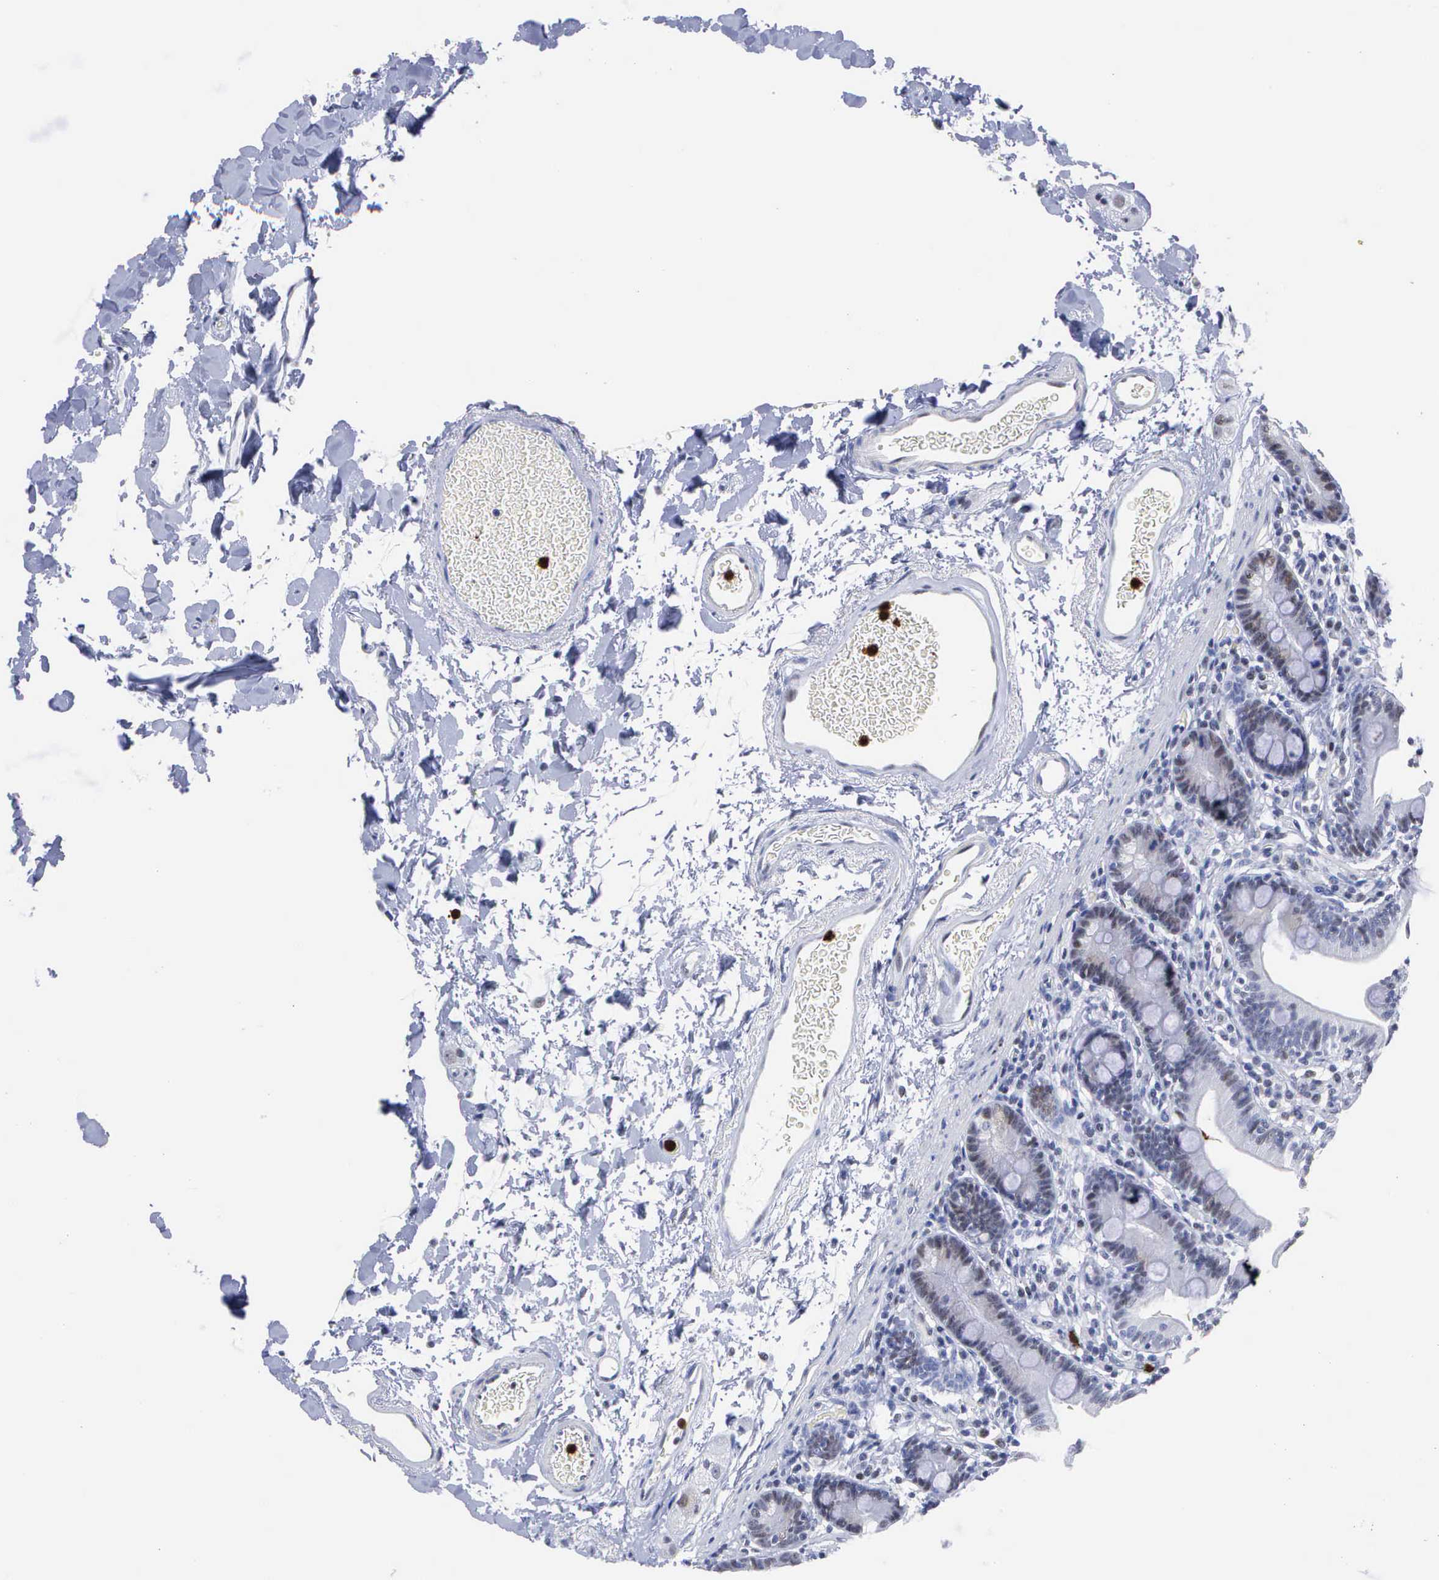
{"staining": {"intensity": "negative", "quantity": "none", "location": "none"}, "tissue": "duodenum", "cell_type": "Glandular cells", "image_type": "normal", "snomed": [{"axis": "morphology", "description": "Normal tissue, NOS"}, {"axis": "topography", "description": "Duodenum"}], "caption": "A photomicrograph of duodenum stained for a protein shows no brown staining in glandular cells. (DAB immunohistochemistry (IHC) with hematoxylin counter stain).", "gene": "SPIN3", "patient": {"sex": "male", "age": 70}}